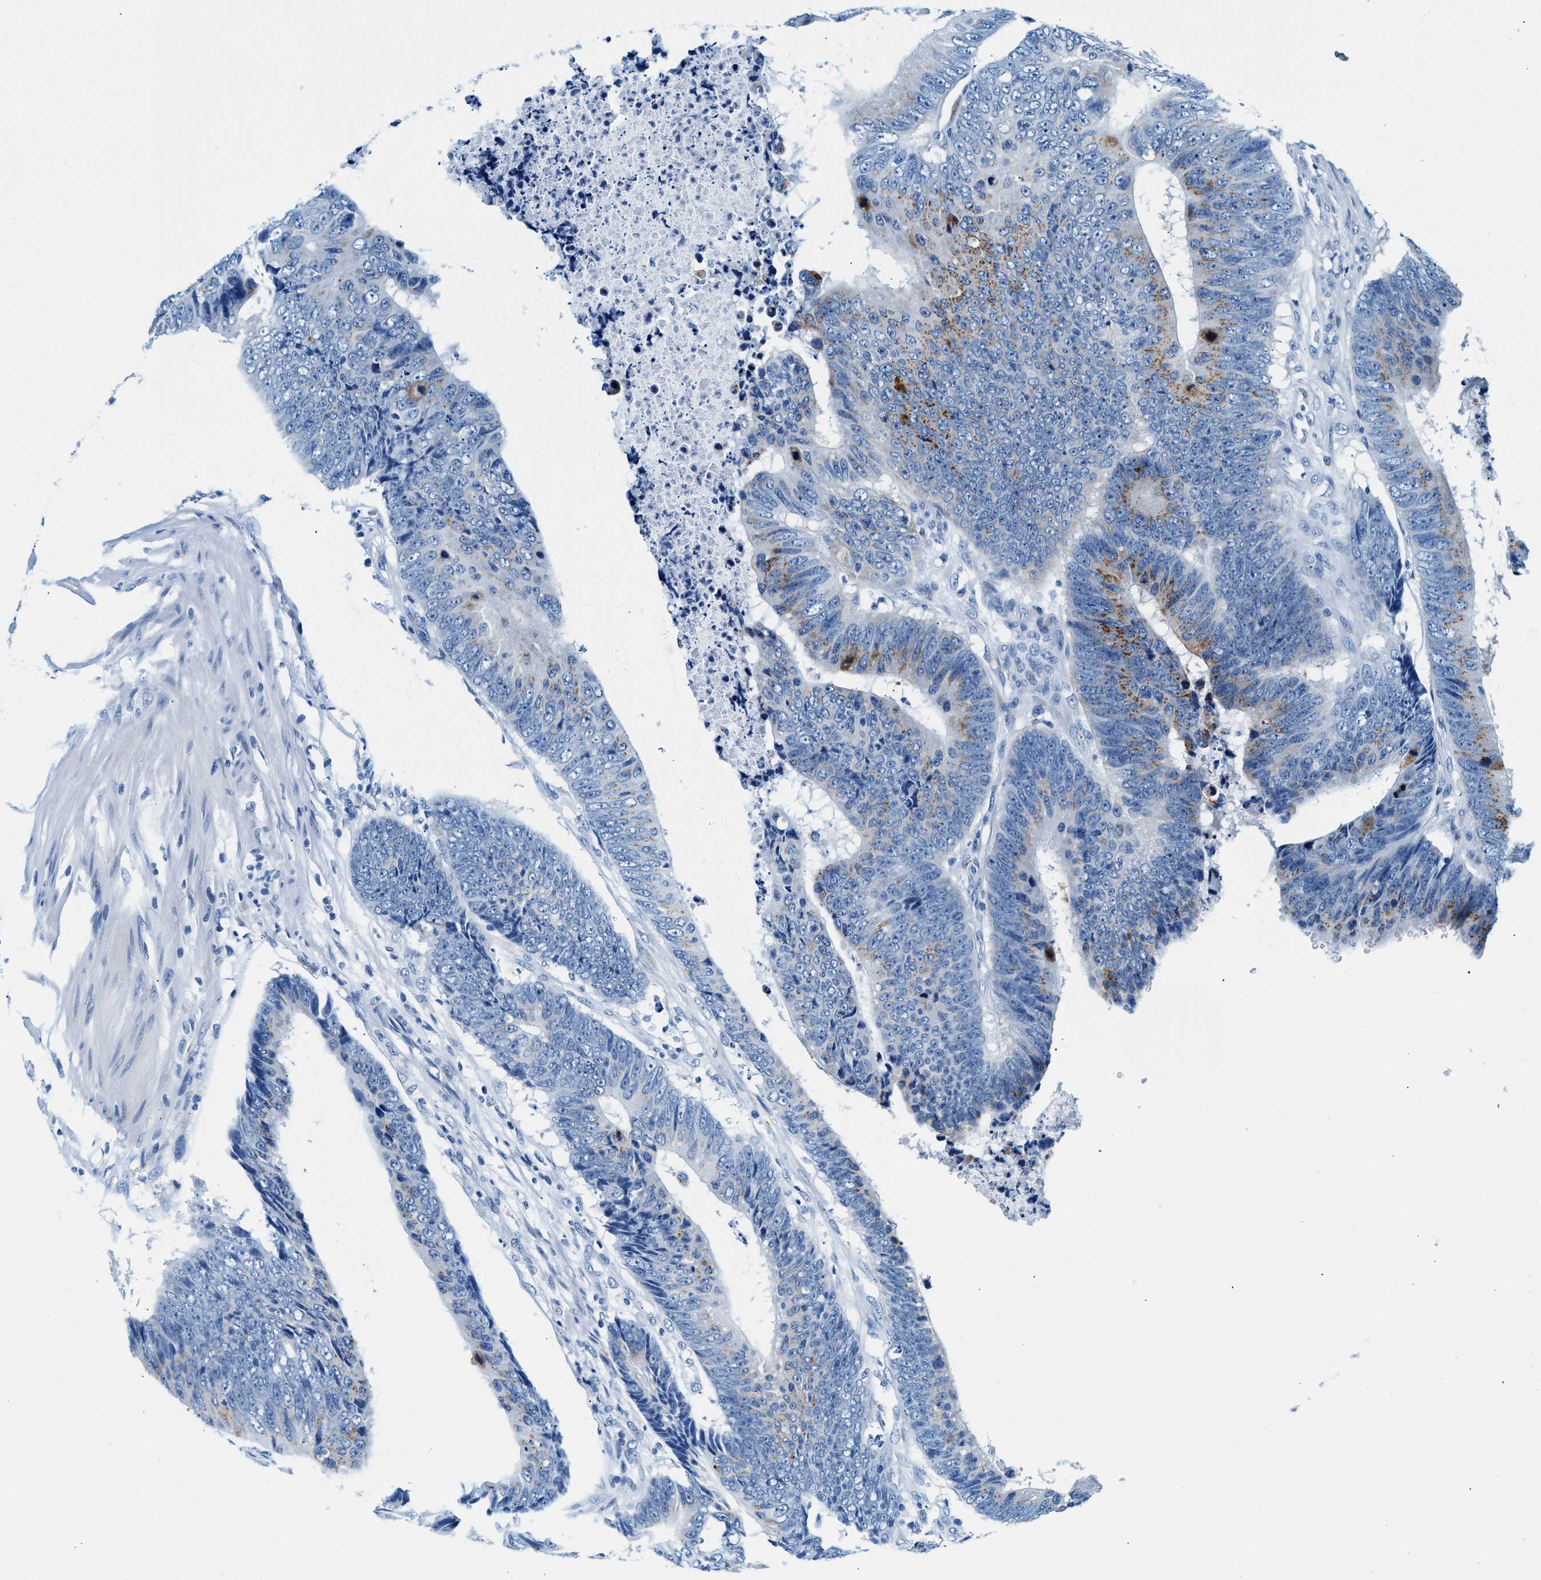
{"staining": {"intensity": "moderate", "quantity": "<25%", "location": "cytoplasmic/membranous"}, "tissue": "colorectal cancer", "cell_type": "Tumor cells", "image_type": "cancer", "snomed": [{"axis": "morphology", "description": "Adenocarcinoma, NOS"}, {"axis": "topography", "description": "Colon"}], "caption": "Protein analysis of colorectal cancer (adenocarcinoma) tissue displays moderate cytoplasmic/membranous staining in approximately <25% of tumor cells.", "gene": "VPS53", "patient": {"sex": "male", "age": 56}}